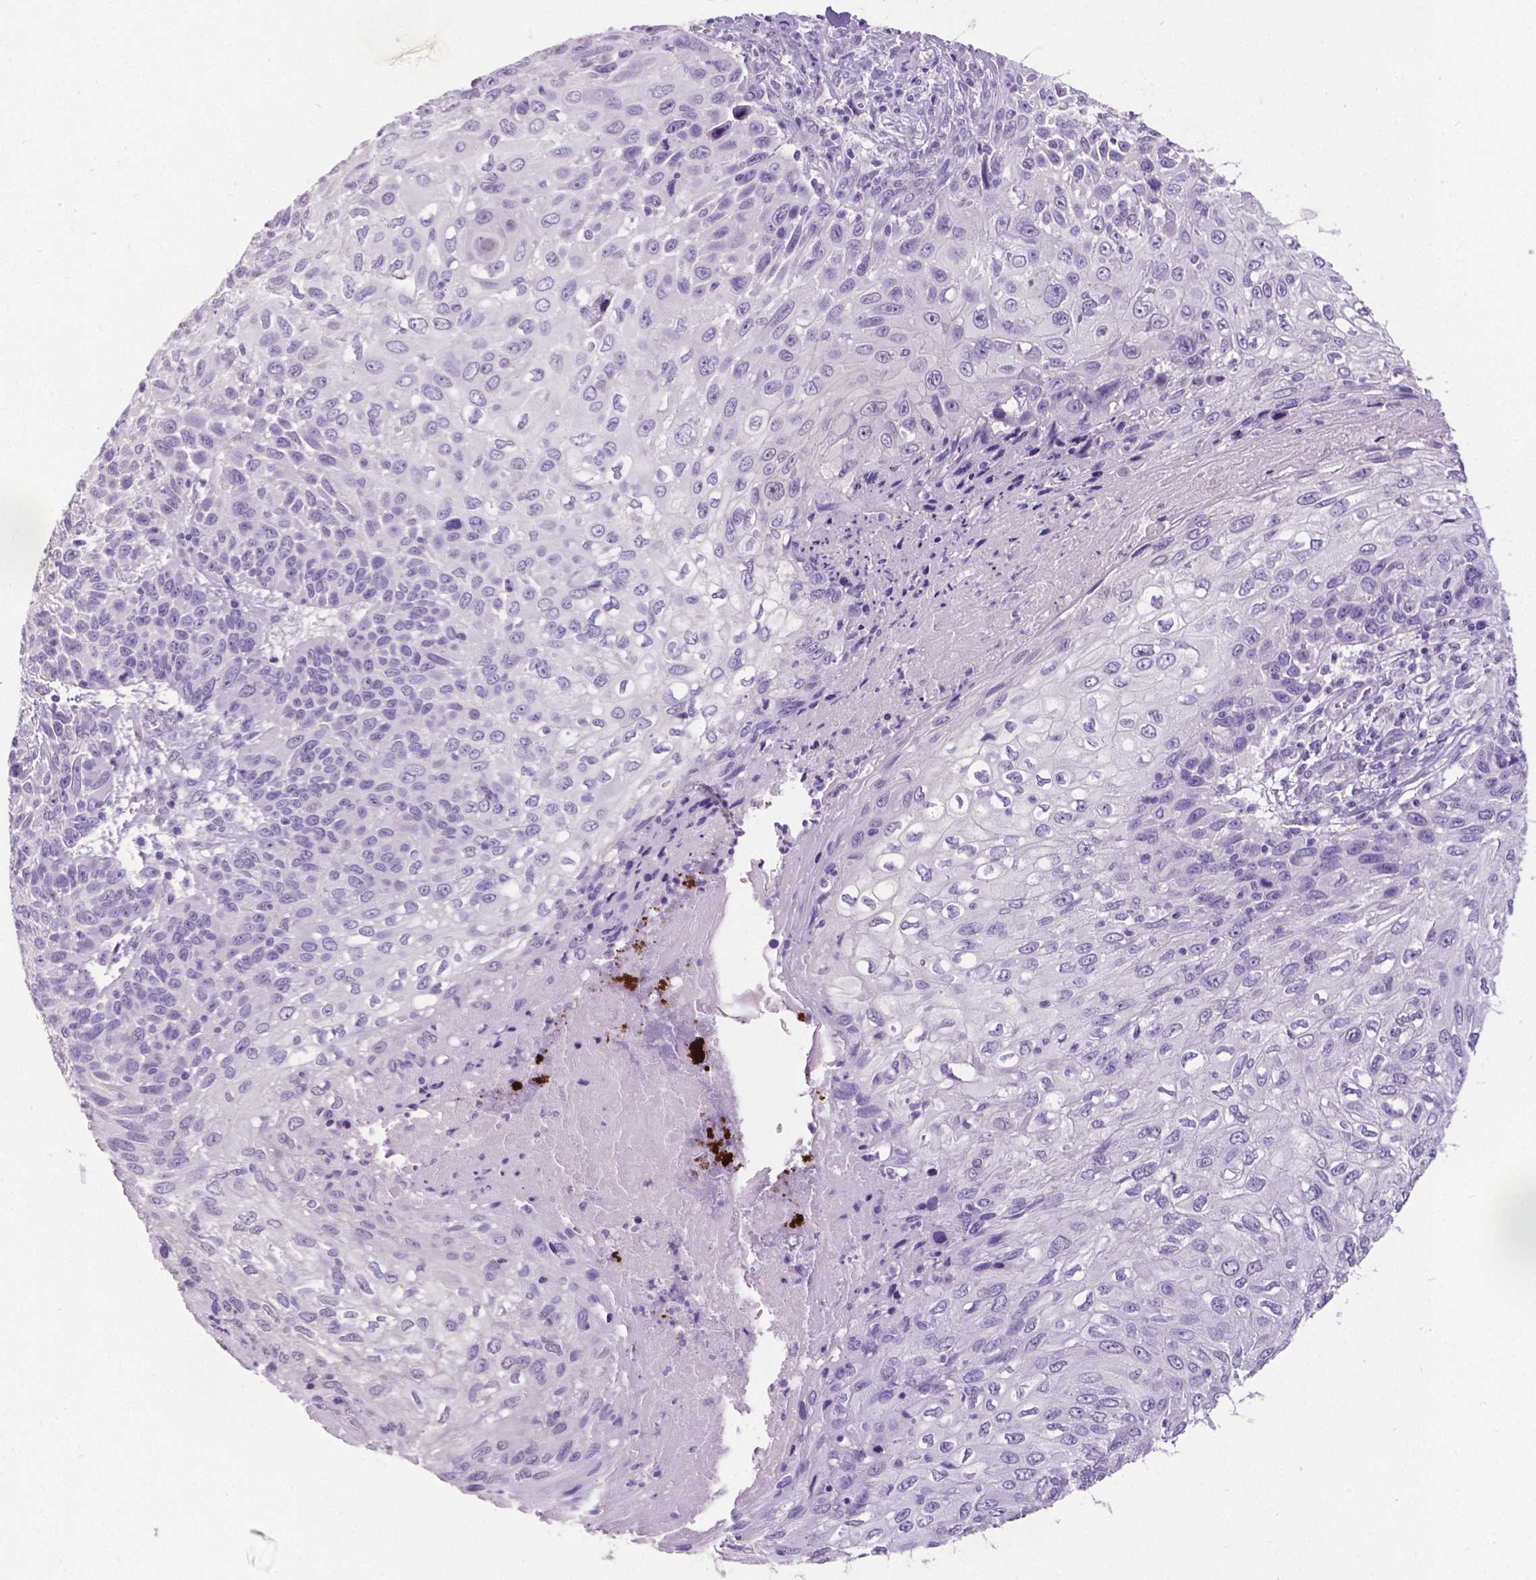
{"staining": {"intensity": "negative", "quantity": "none", "location": "none"}, "tissue": "skin cancer", "cell_type": "Tumor cells", "image_type": "cancer", "snomed": [{"axis": "morphology", "description": "Squamous cell carcinoma, NOS"}, {"axis": "topography", "description": "Skin"}], "caption": "The photomicrograph shows no significant expression in tumor cells of squamous cell carcinoma (skin).", "gene": "SATB2", "patient": {"sex": "male", "age": 92}}